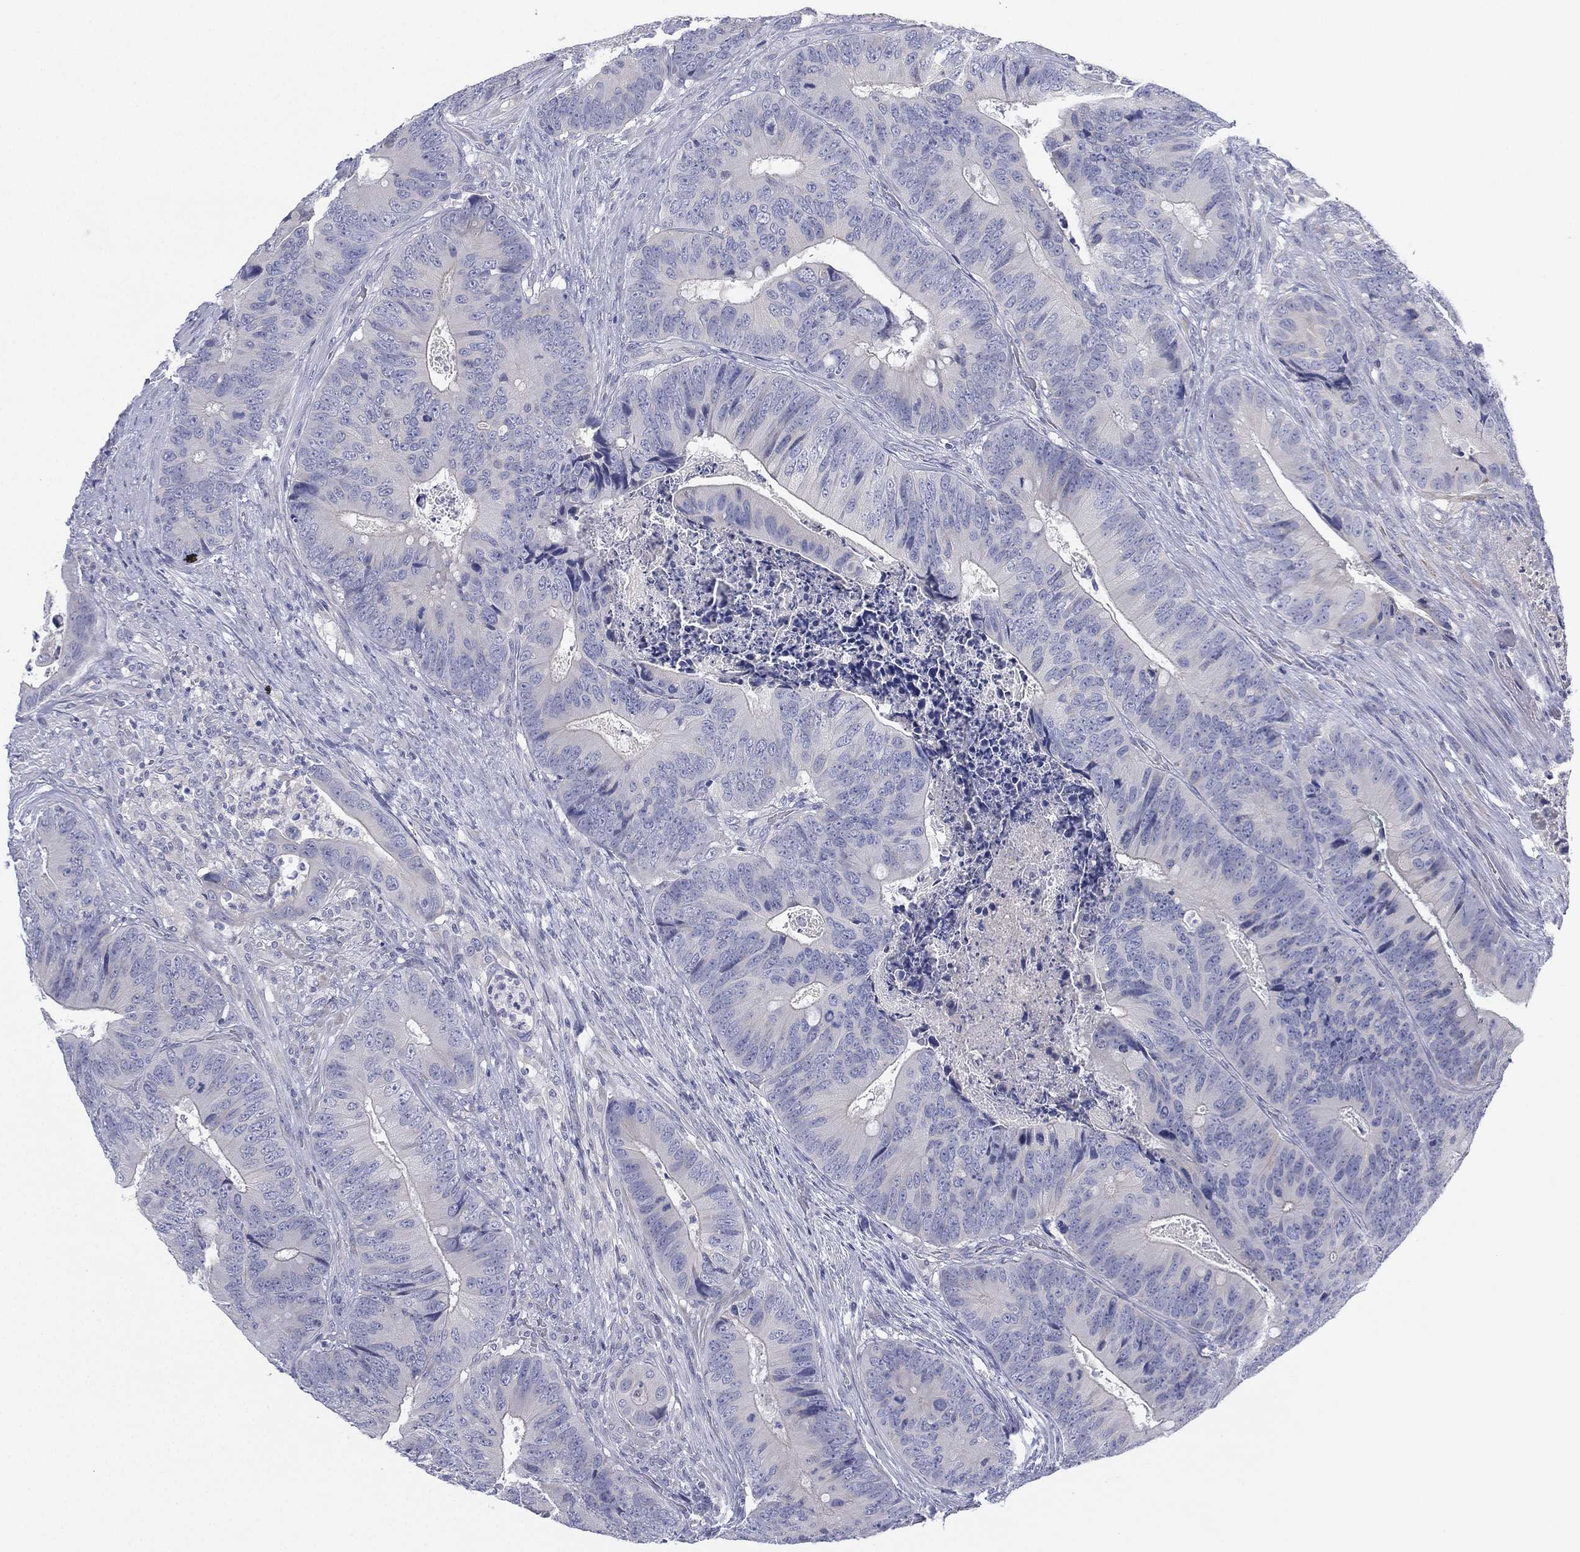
{"staining": {"intensity": "negative", "quantity": "none", "location": "none"}, "tissue": "colorectal cancer", "cell_type": "Tumor cells", "image_type": "cancer", "snomed": [{"axis": "morphology", "description": "Adenocarcinoma, NOS"}, {"axis": "topography", "description": "Colon"}], "caption": "Immunohistochemistry (IHC) micrograph of colorectal cancer stained for a protein (brown), which shows no staining in tumor cells.", "gene": "CYP2D6", "patient": {"sex": "male", "age": 84}}